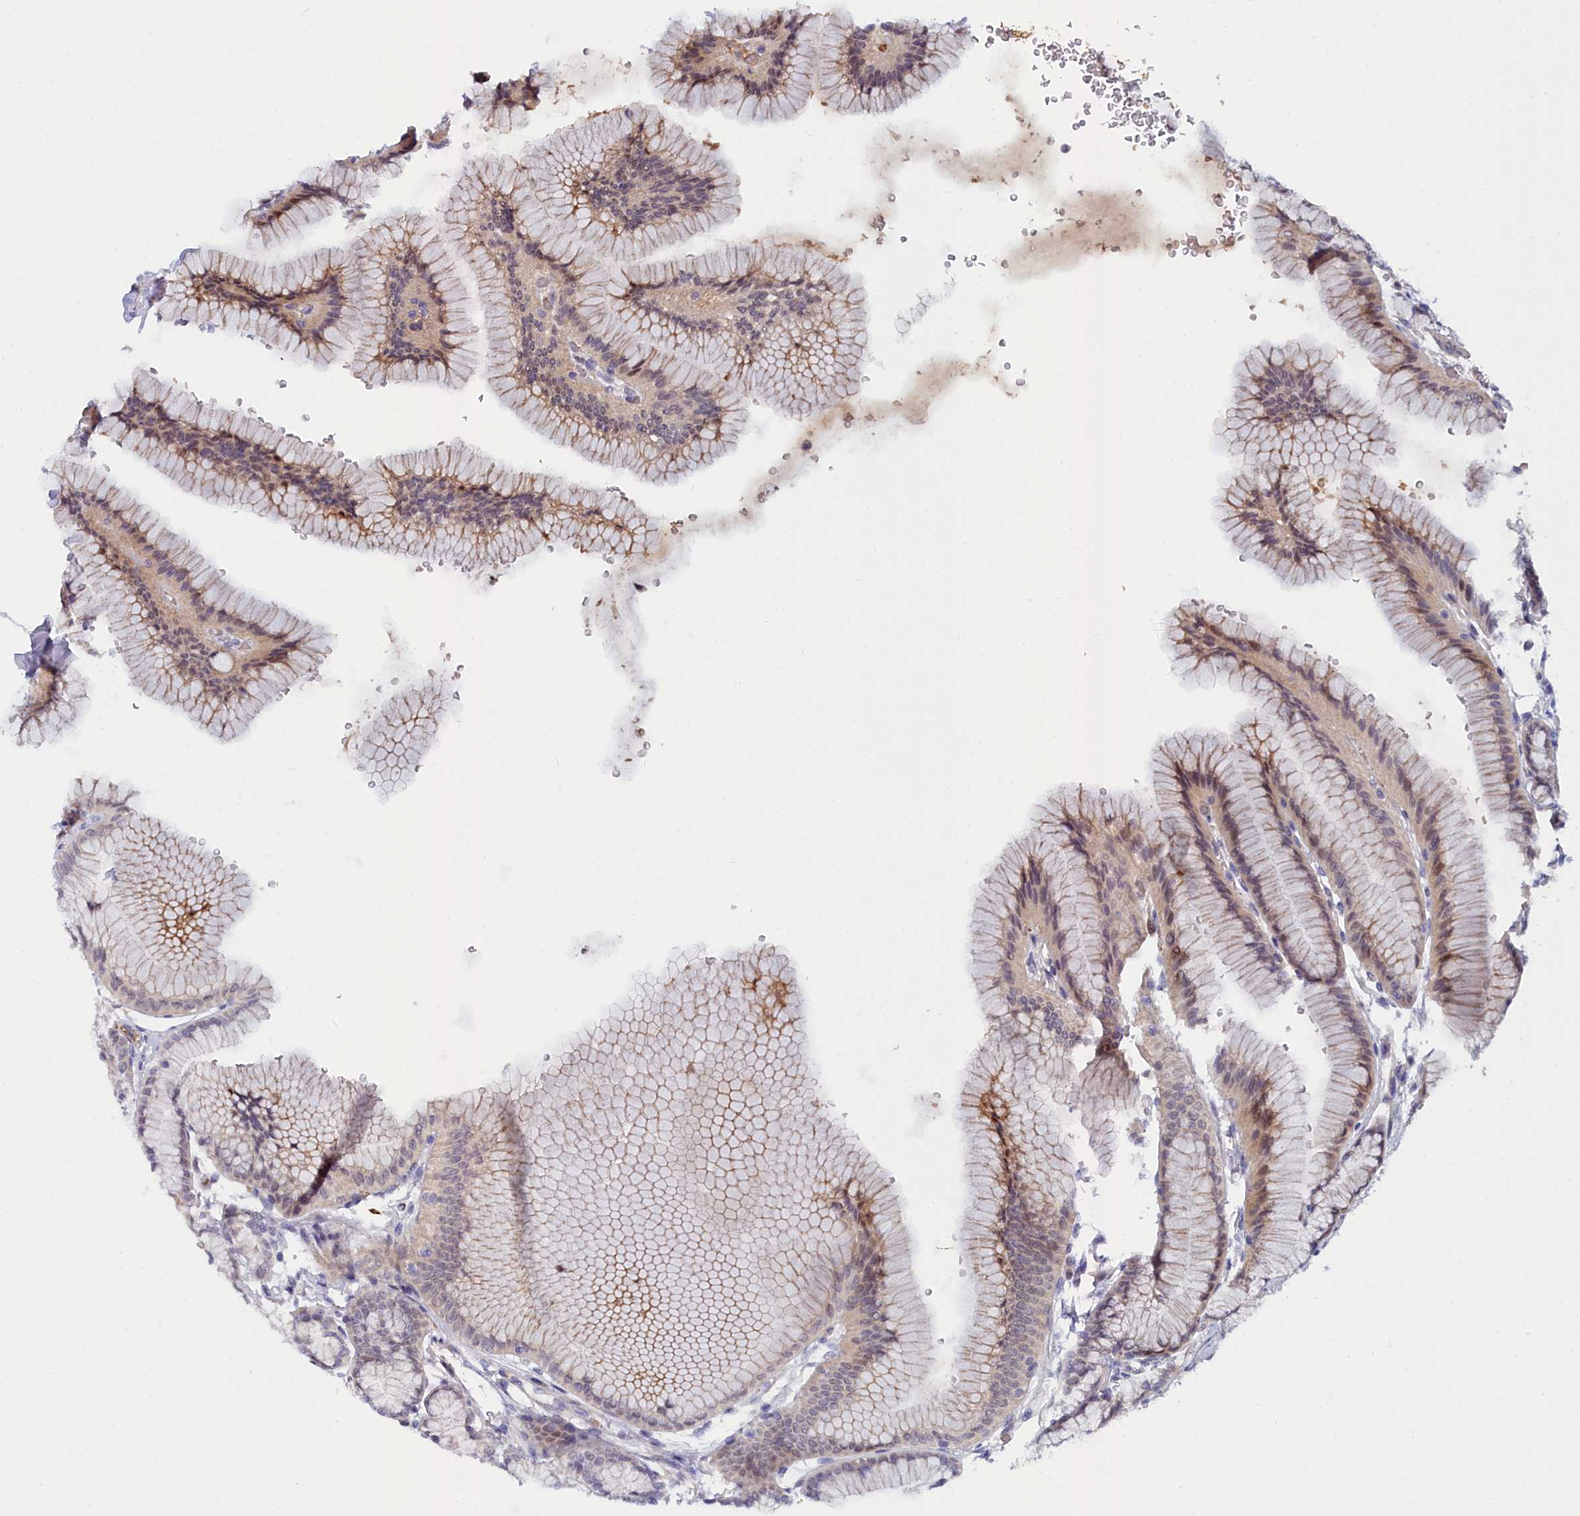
{"staining": {"intensity": "moderate", "quantity": "25%-75%", "location": "nuclear"}, "tissue": "stomach", "cell_type": "Glandular cells", "image_type": "normal", "snomed": [{"axis": "morphology", "description": "Normal tissue, NOS"}, {"axis": "morphology", "description": "Adenocarcinoma, NOS"}, {"axis": "morphology", "description": "Adenocarcinoma, High grade"}, {"axis": "topography", "description": "Stomach, upper"}, {"axis": "topography", "description": "Stomach"}], "caption": "A photomicrograph showing moderate nuclear positivity in approximately 25%-75% of glandular cells in unremarkable stomach, as visualized by brown immunohistochemical staining.", "gene": "KCTD18", "patient": {"sex": "female", "age": 65}}